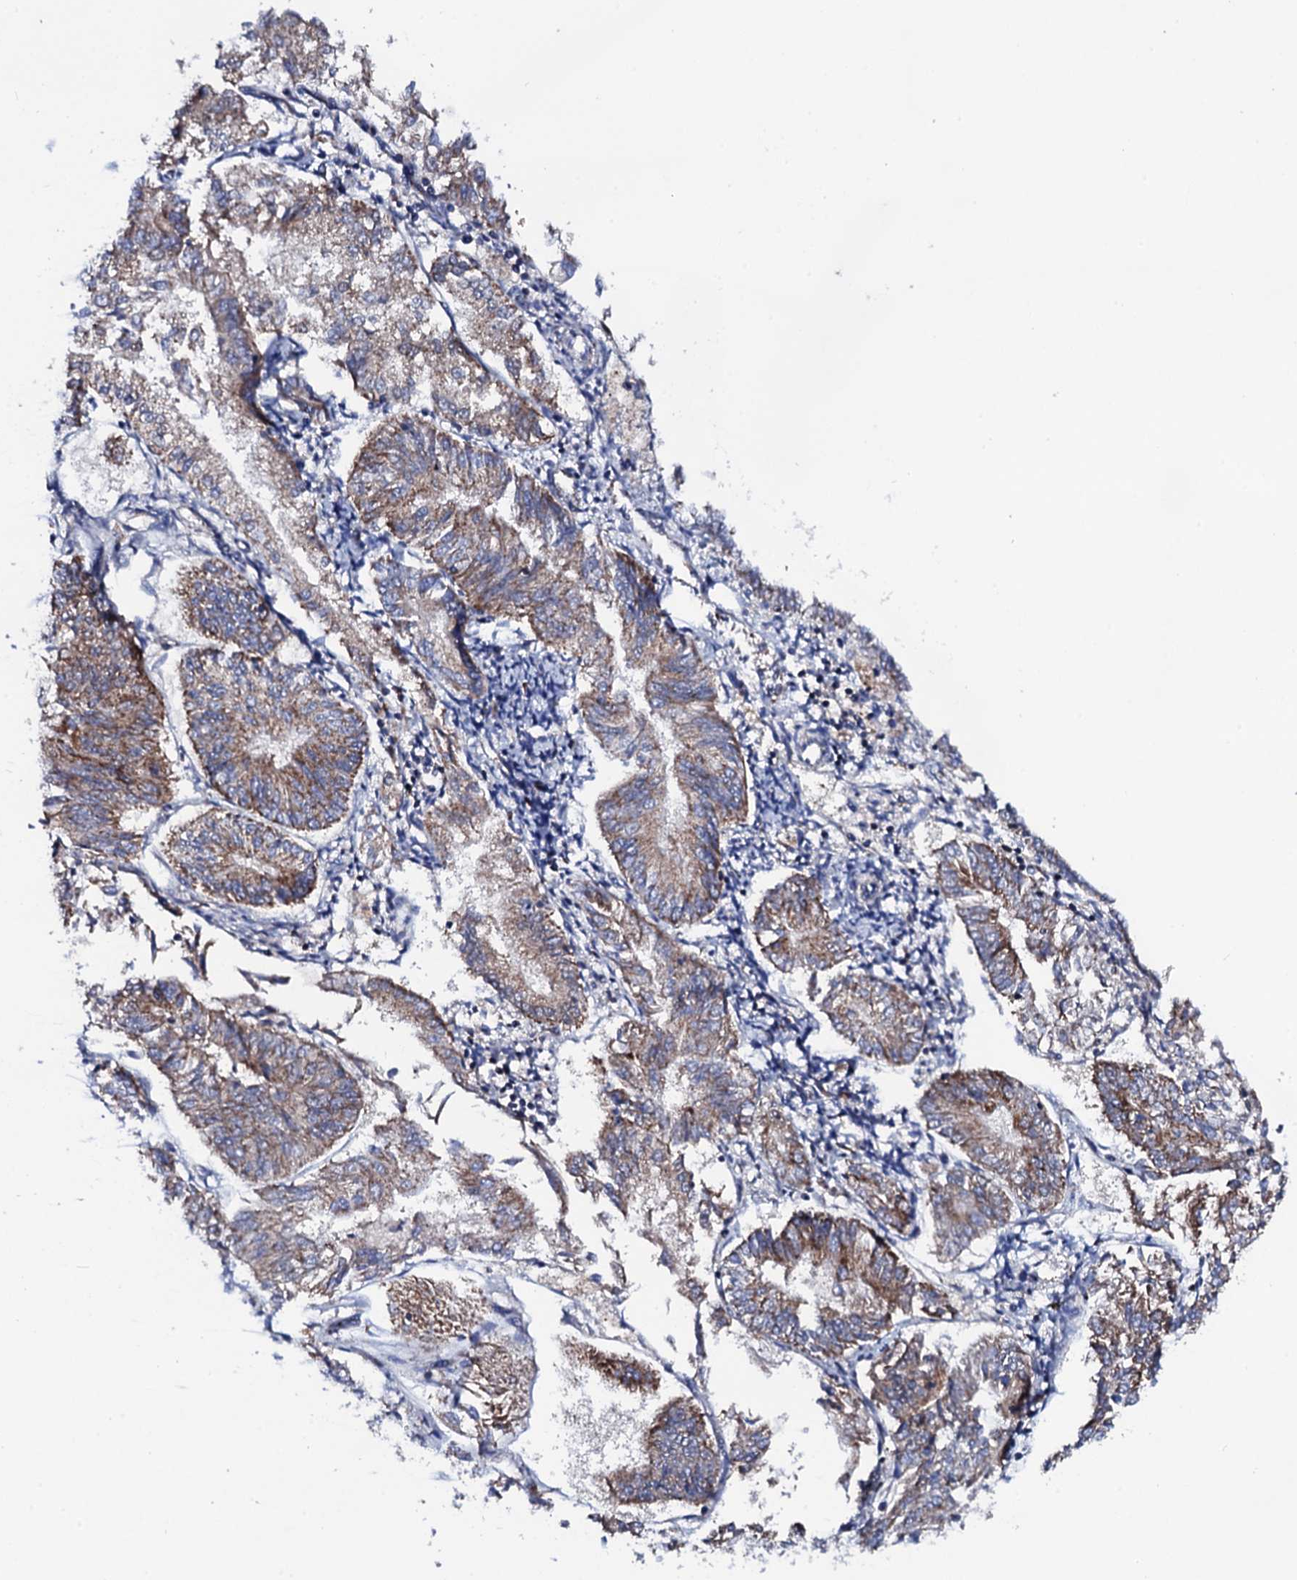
{"staining": {"intensity": "weak", "quantity": ">75%", "location": "cytoplasmic/membranous"}, "tissue": "endometrial cancer", "cell_type": "Tumor cells", "image_type": "cancer", "snomed": [{"axis": "morphology", "description": "Adenocarcinoma, NOS"}, {"axis": "topography", "description": "Endometrium"}], "caption": "Weak cytoplasmic/membranous positivity is identified in approximately >75% of tumor cells in endometrial cancer (adenocarcinoma). The staining was performed using DAB (3,3'-diaminobenzidine), with brown indicating positive protein expression. Nuclei are stained blue with hematoxylin.", "gene": "PTCD3", "patient": {"sex": "female", "age": 58}}